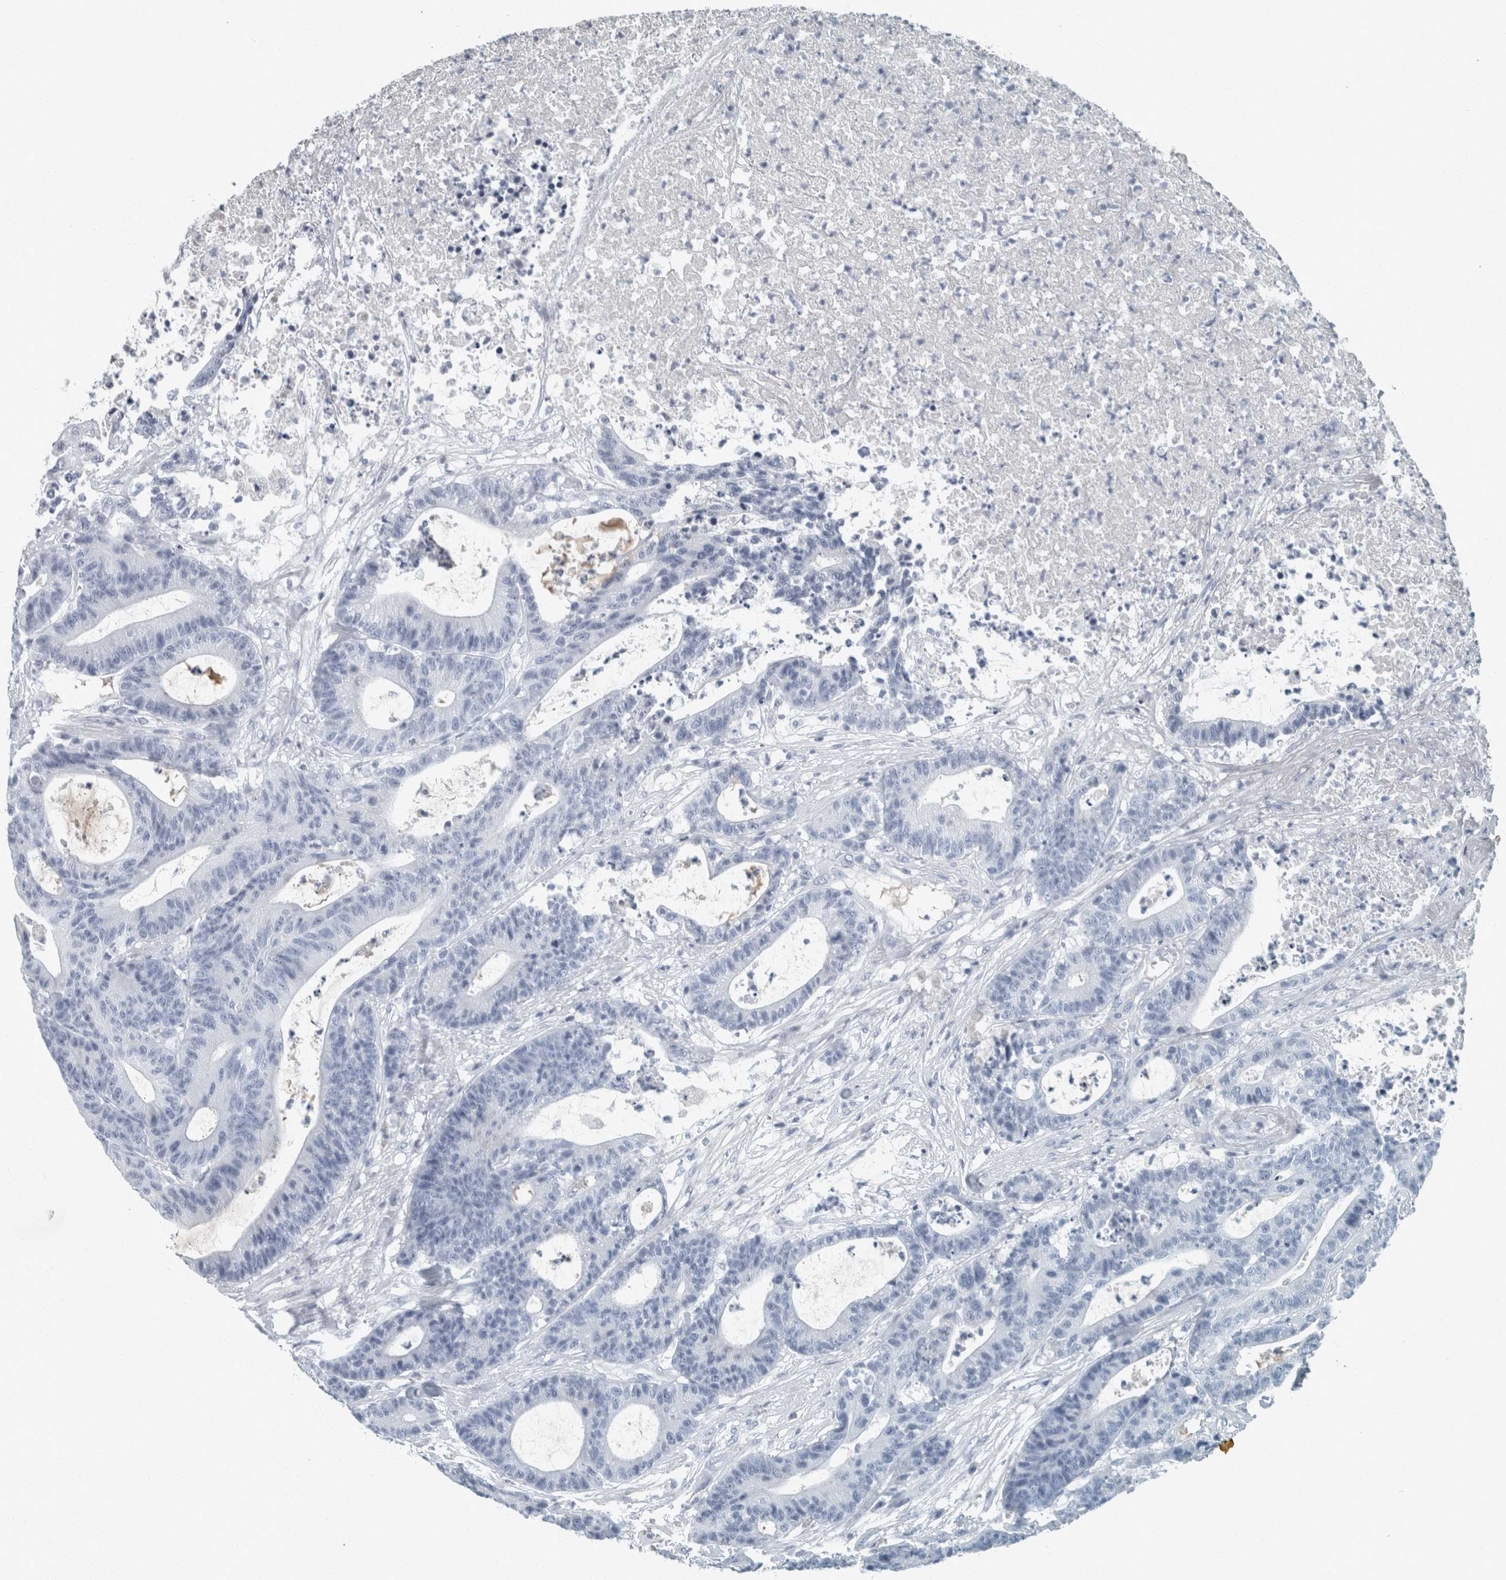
{"staining": {"intensity": "negative", "quantity": "none", "location": "none"}, "tissue": "colorectal cancer", "cell_type": "Tumor cells", "image_type": "cancer", "snomed": [{"axis": "morphology", "description": "Adenocarcinoma, NOS"}, {"axis": "topography", "description": "Colon"}], "caption": "The photomicrograph reveals no significant expression in tumor cells of colorectal cancer (adenocarcinoma).", "gene": "CHL1", "patient": {"sex": "female", "age": 84}}